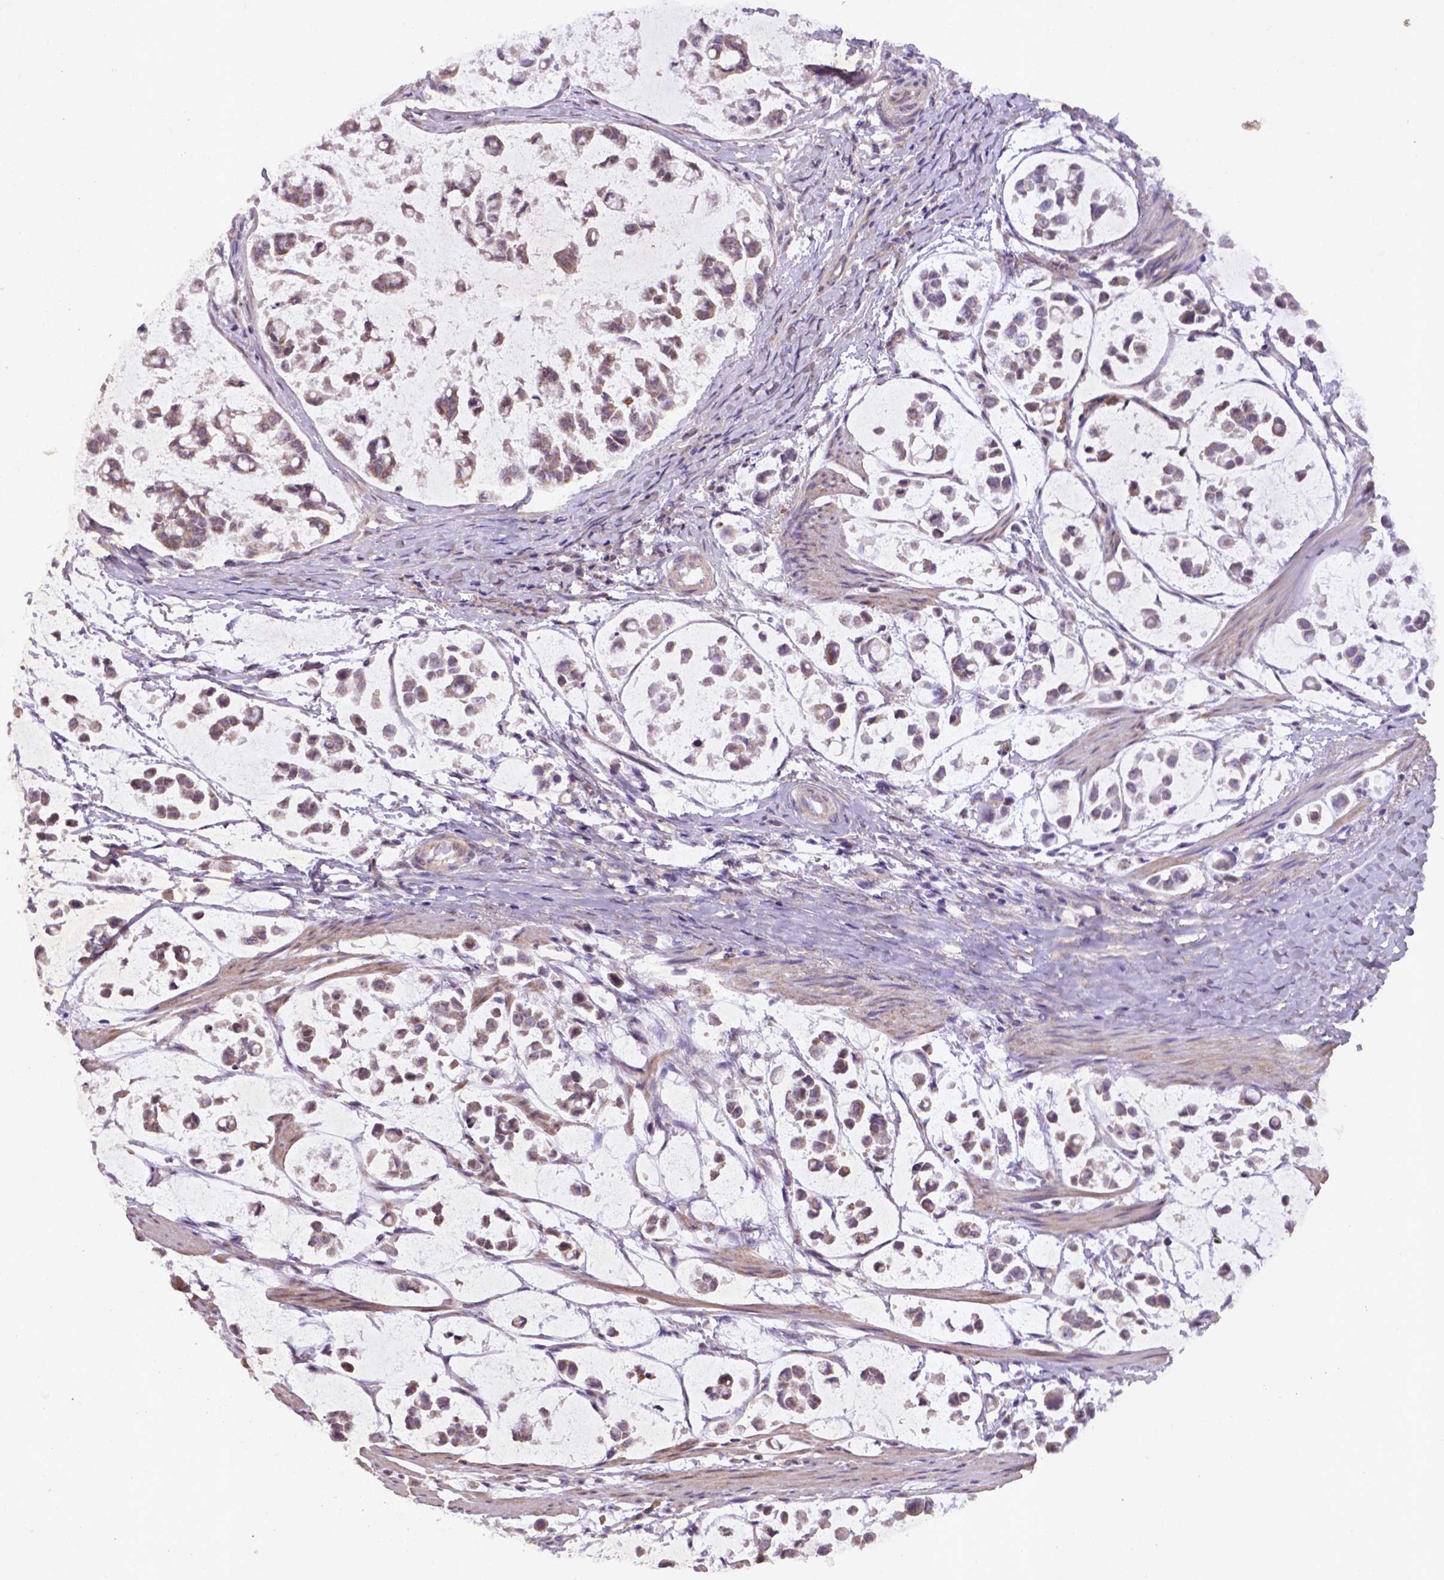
{"staining": {"intensity": "weak", "quantity": "25%-75%", "location": "cytoplasmic/membranous,nuclear"}, "tissue": "stomach cancer", "cell_type": "Tumor cells", "image_type": "cancer", "snomed": [{"axis": "morphology", "description": "Adenocarcinoma, NOS"}, {"axis": "topography", "description": "Stomach"}], "caption": "The micrograph demonstrates immunohistochemical staining of stomach adenocarcinoma. There is weak cytoplasmic/membranous and nuclear expression is present in about 25%-75% of tumor cells. (DAB IHC, brown staining for protein, blue staining for nuclei).", "gene": "NIPAL2", "patient": {"sex": "male", "age": 82}}